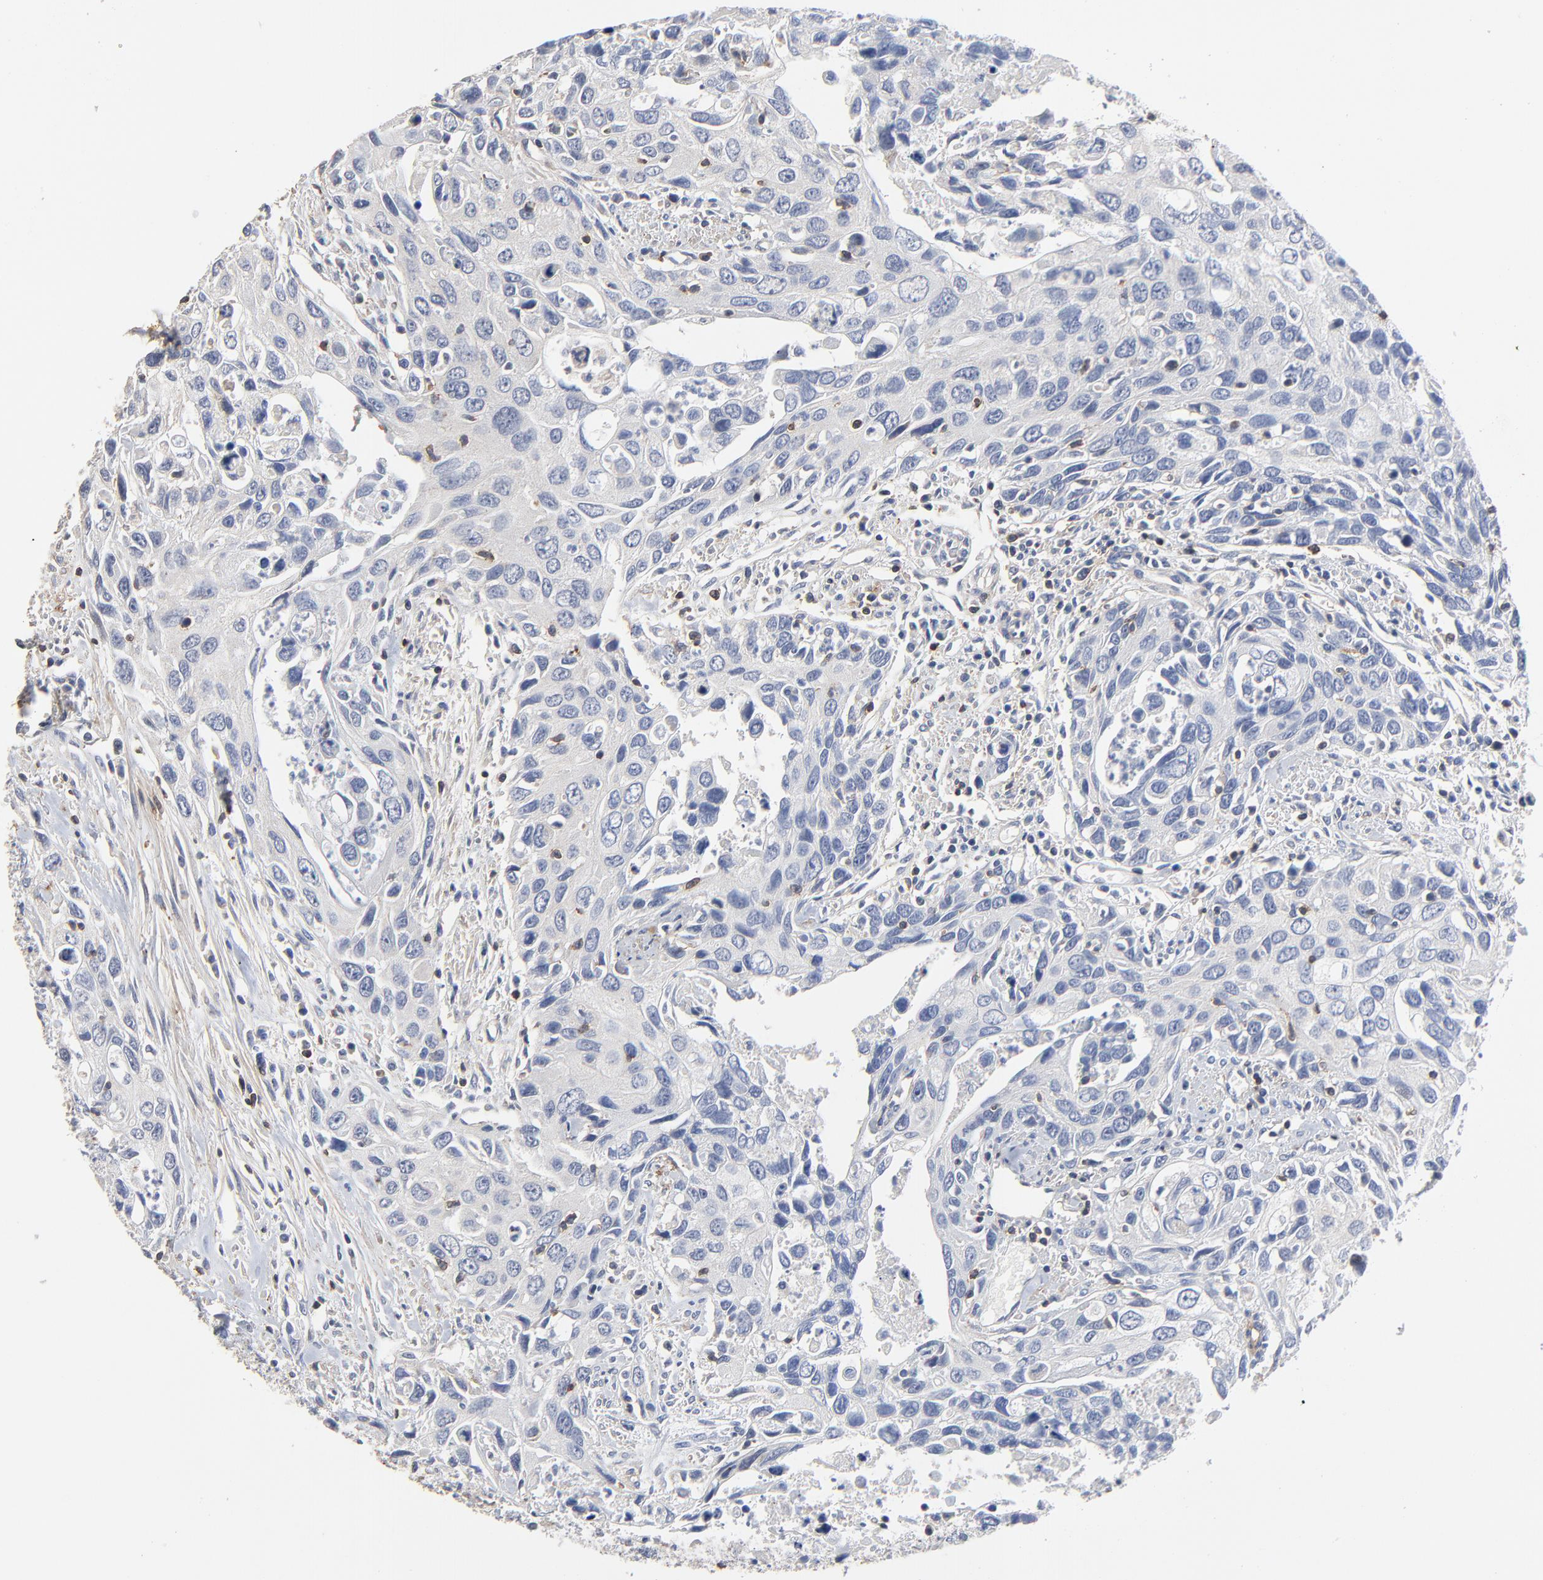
{"staining": {"intensity": "negative", "quantity": "none", "location": "none"}, "tissue": "urothelial cancer", "cell_type": "Tumor cells", "image_type": "cancer", "snomed": [{"axis": "morphology", "description": "Urothelial carcinoma, High grade"}, {"axis": "topography", "description": "Urinary bladder"}], "caption": "High power microscopy photomicrograph of an immunohistochemistry (IHC) photomicrograph of urothelial cancer, revealing no significant positivity in tumor cells.", "gene": "SKAP1", "patient": {"sex": "male", "age": 71}}